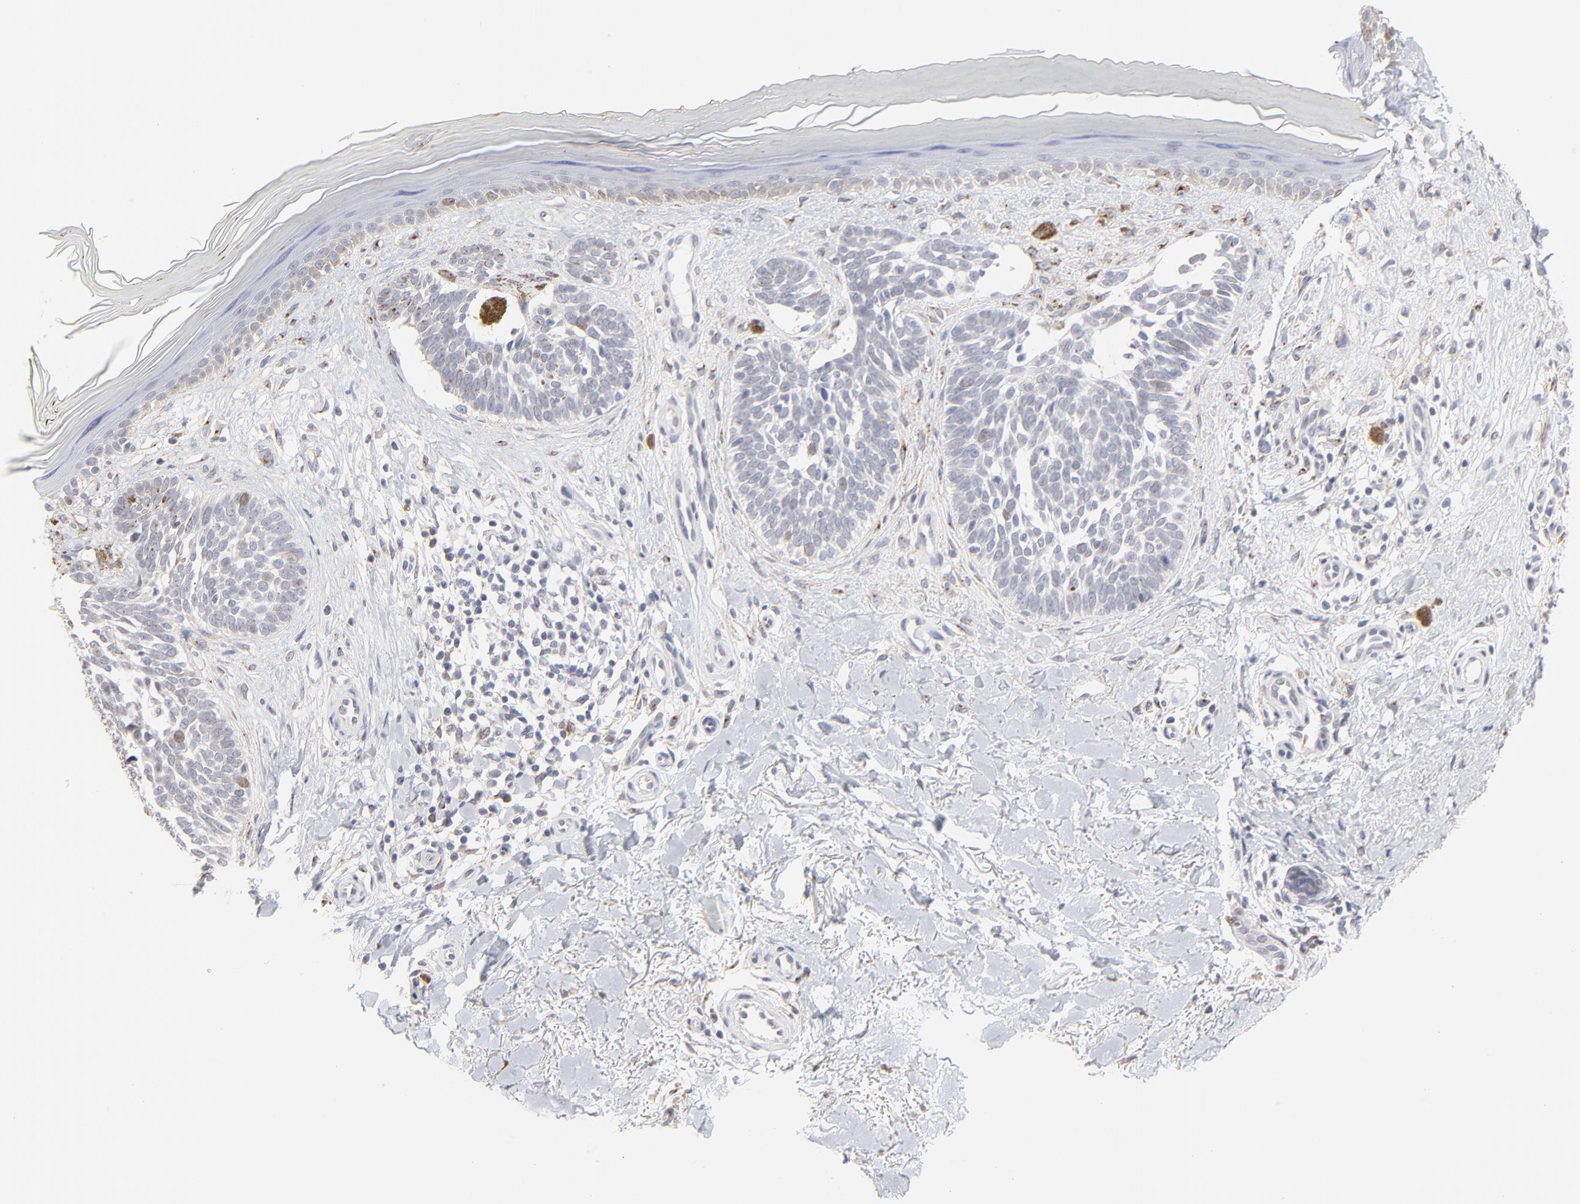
{"staining": {"intensity": "weak", "quantity": "<25%", "location": "nuclear"}, "tissue": "skin cancer", "cell_type": "Tumor cells", "image_type": "cancer", "snomed": [{"axis": "morphology", "description": "Normal tissue, NOS"}, {"axis": "morphology", "description": "Basal cell carcinoma"}, {"axis": "topography", "description": "Skin"}], "caption": "Tumor cells are negative for brown protein staining in skin cancer.", "gene": "AURKA", "patient": {"sex": "female", "age": 58}}